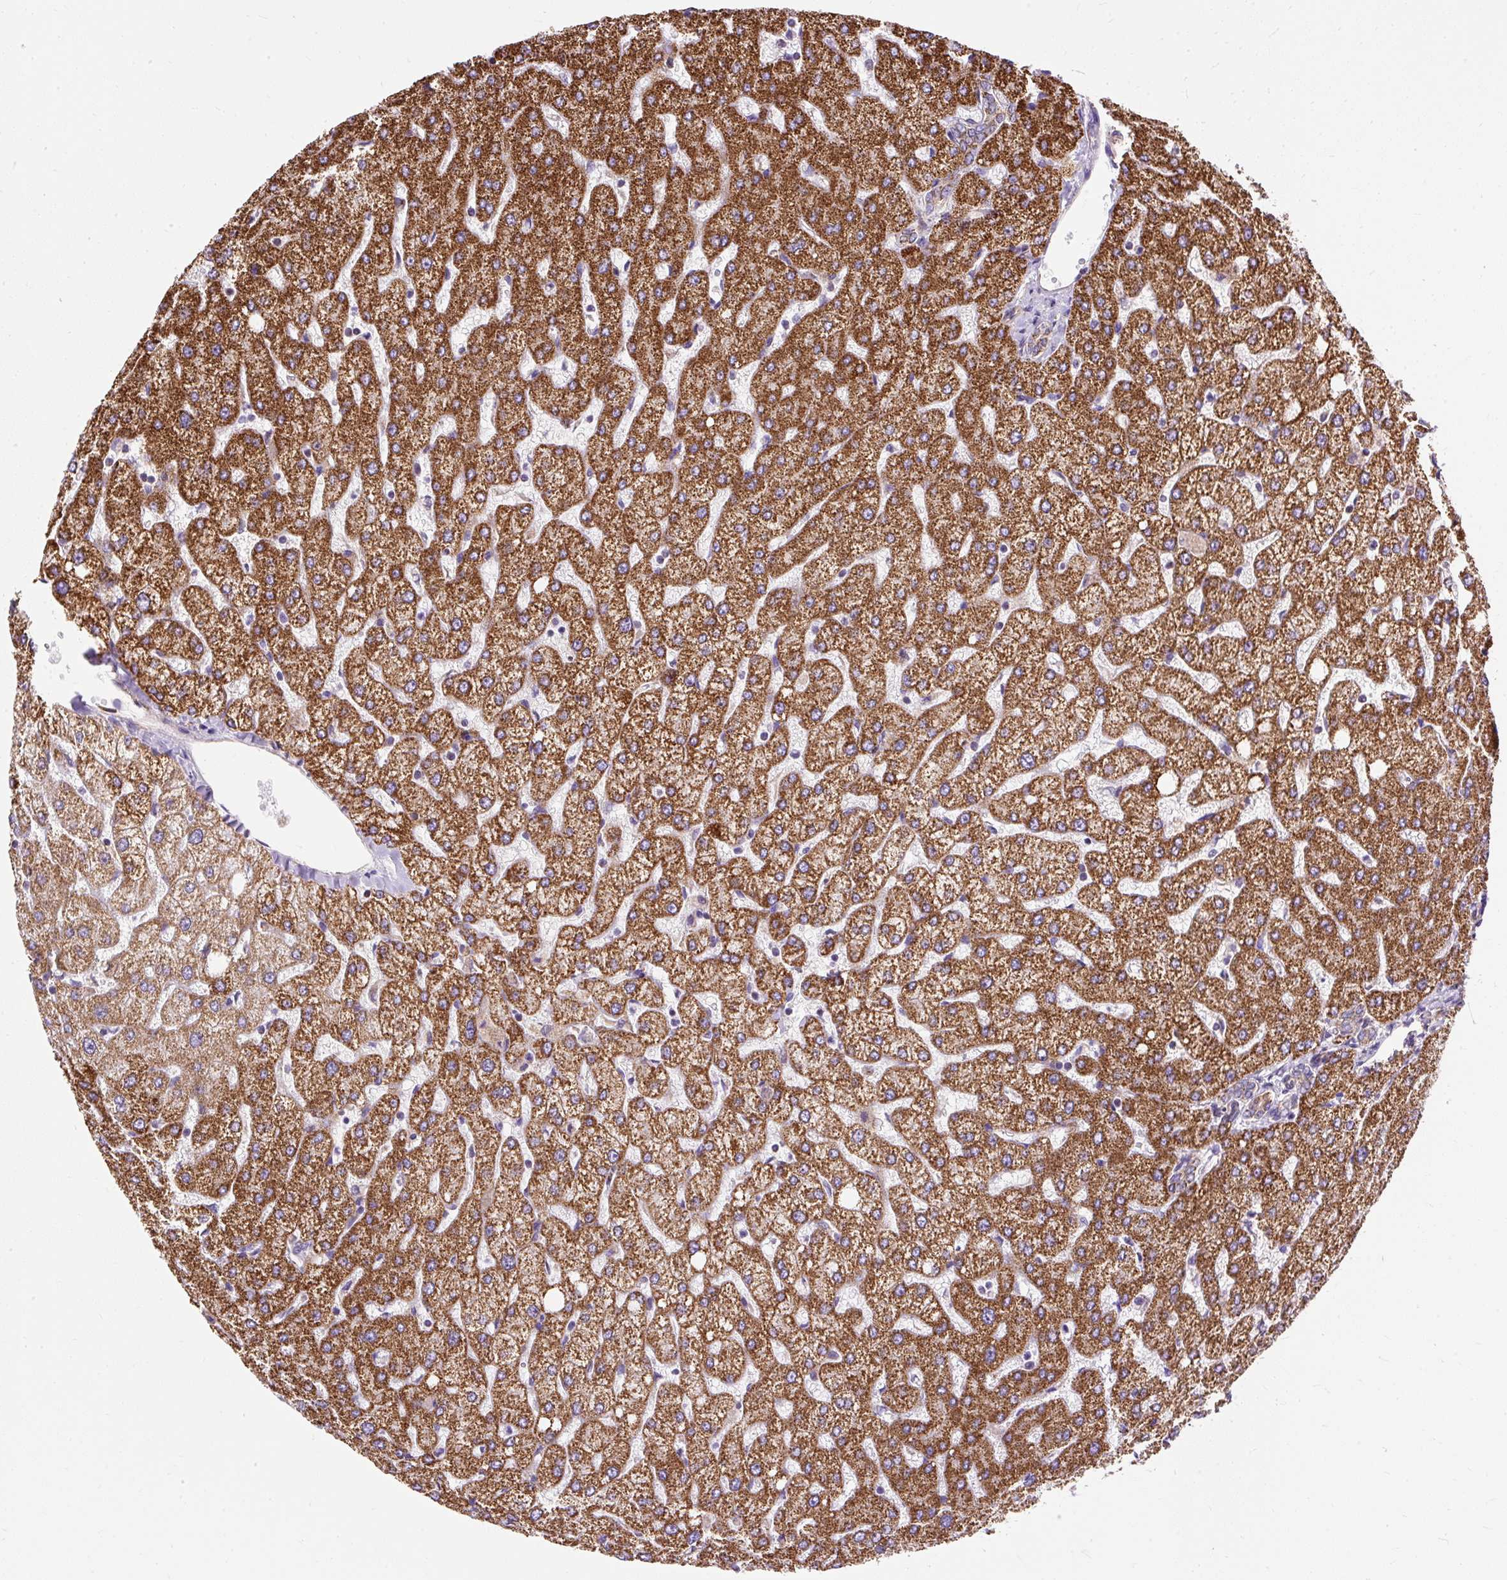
{"staining": {"intensity": "moderate", "quantity": "<25%", "location": "cytoplasmic/membranous"}, "tissue": "liver", "cell_type": "Cholangiocytes", "image_type": "normal", "snomed": [{"axis": "morphology", "description": "Normal tissue, NOS"}, {"axis": "topography", "description": "Liver"}], "caption": "Brown immunohistochemical staining in normal liver demonstrates moderate cytoplasmic/membranous expression in about <25% of cholangiocytes. Using DAB (3,3'-diaminobenzidine) (brown) and hematoxylin (blue) stains, captured at high magnification using brightfield microscopy.", "gene": "CEP290", "patient": {"sex": "female", "age": 54}}